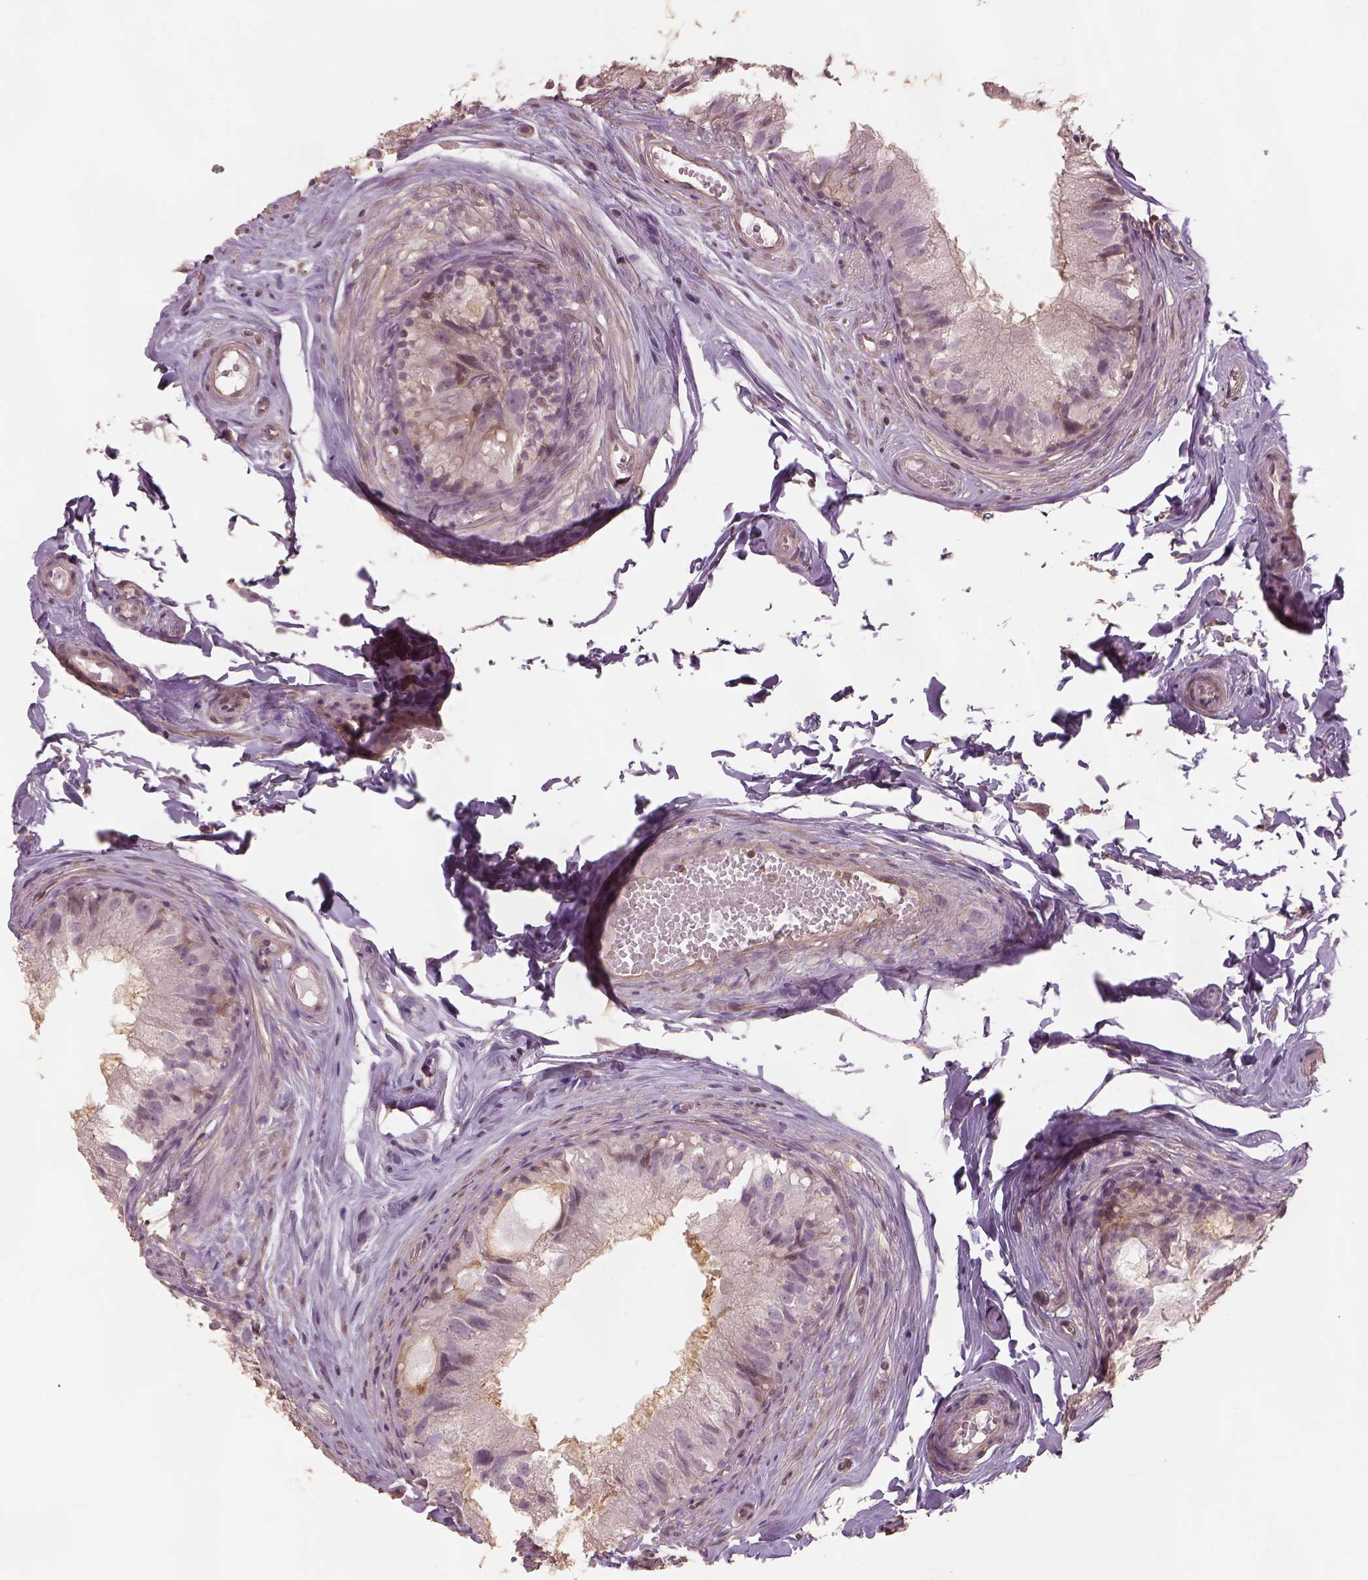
{"staining": {"intensity": "negative", "quantity": "none", "location": "none"}, "tissue": "epididymis", "cell_type": "Glandular cells", "image_type": "normal", "snomed": [{"axis": "morphology", "description": "Normal tissue, NOS"}, {"axis": "topography", "description": "Epididymis"}], "caption": "Glandular cells are negative for brown protein staining in unremarkable epididymis. (DAB immunohistochemistry with hematoxylin counter stain).", "gene": "LIN7A", "patient": {"sex": "male", "age": 45}}